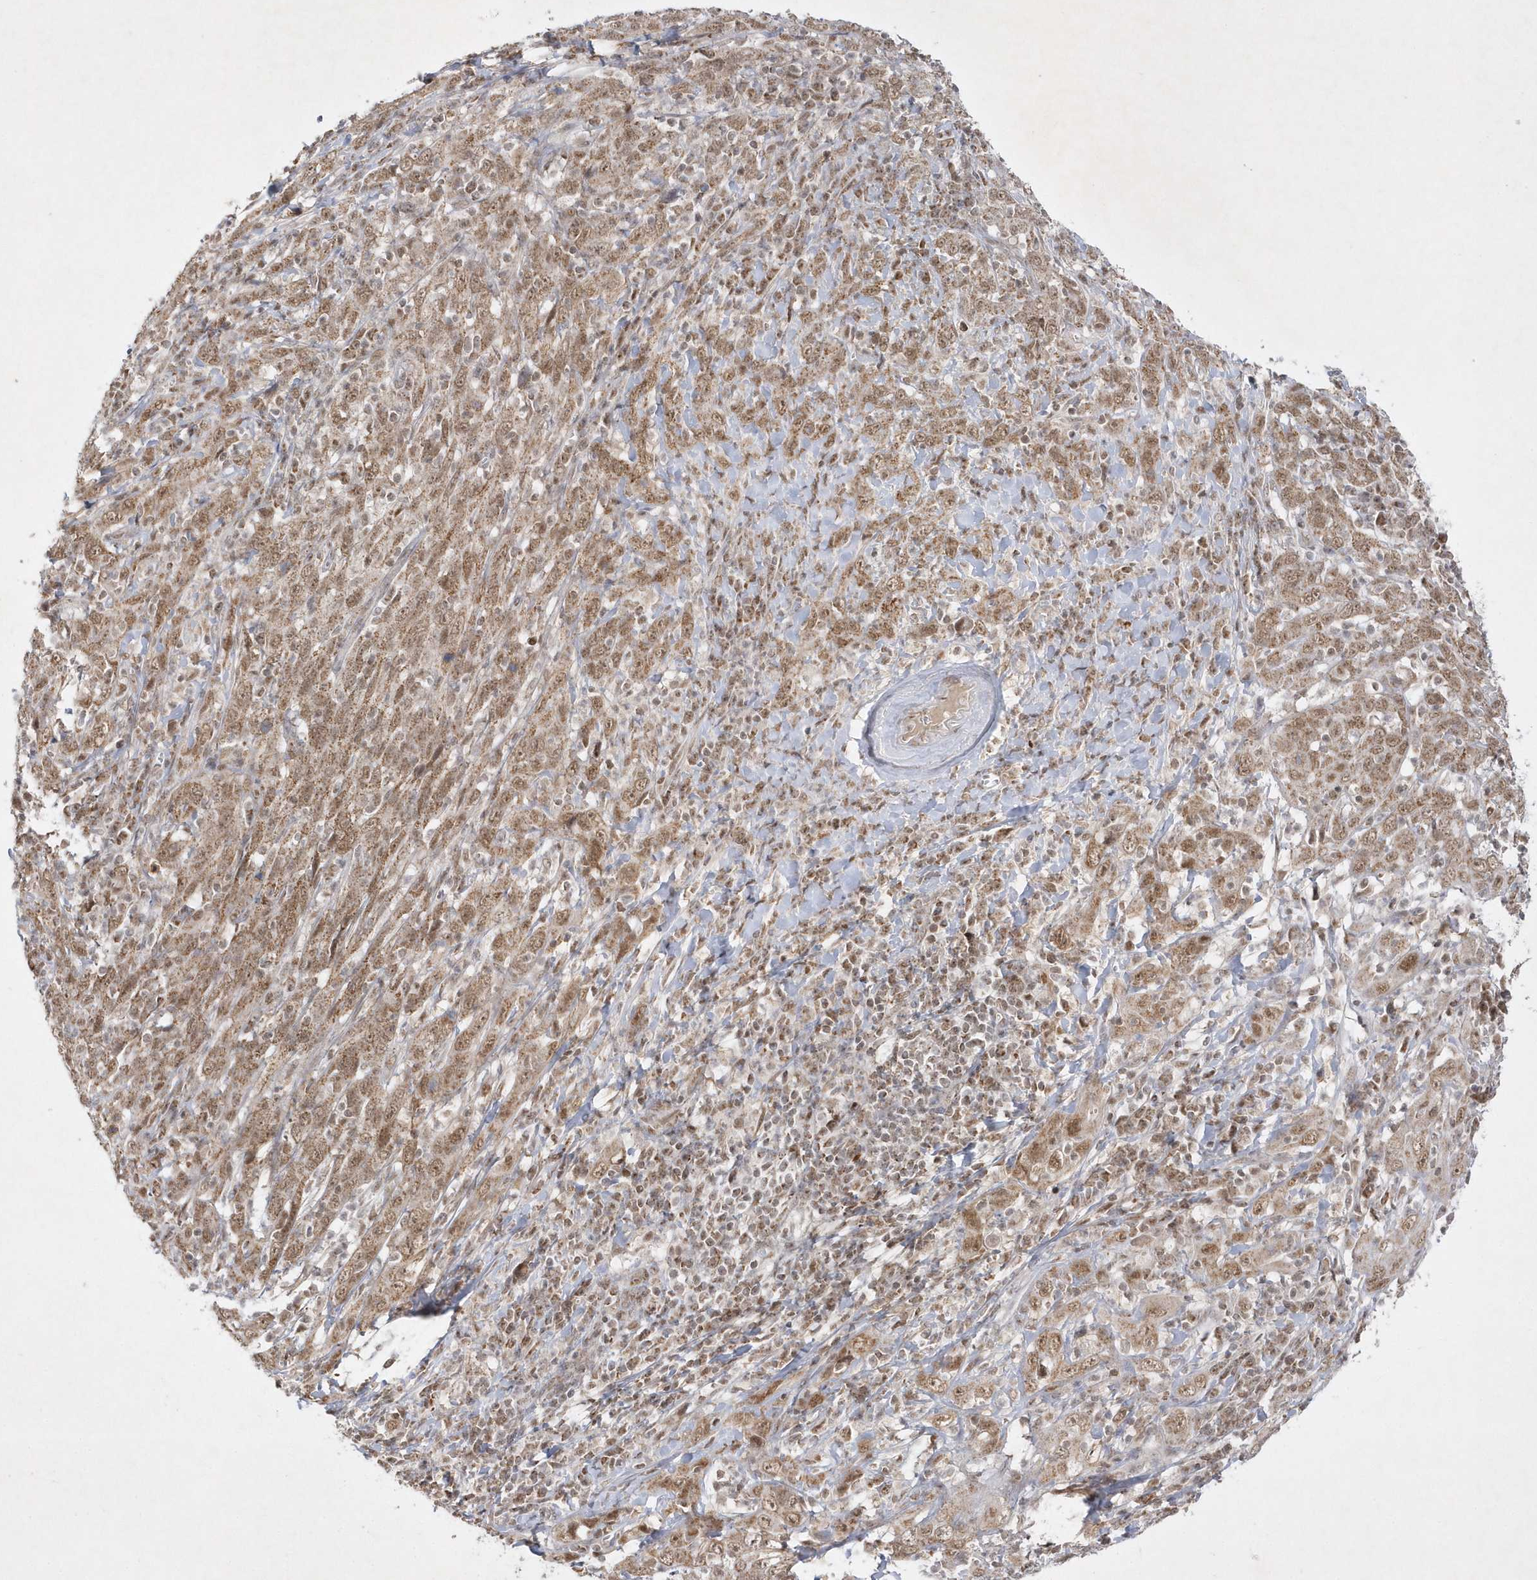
{"staining": {"intensity": "moderate", "quantity": ">75%", "location": "cytoplasmic/membranous,nuclear"}, "tissue": "cervical cancer", "cell_type": "Tumor cells", "image_type": "cancer", "snomed": [{"axis": "morphology", "description": "Squamous cell carcinoma, NOS"}, {"axis": "topography", "description": "Cervix"}], "caption": "Tumor cells show medium levels of moderate cytoplasmic/membranous and nuclear staining in about >75% of cells in human squamous cell carcinoma (cervical). Nuclei are stained in blue.", "gene": "CPSF3", "patient": {"sex": "female", "age": 46}}